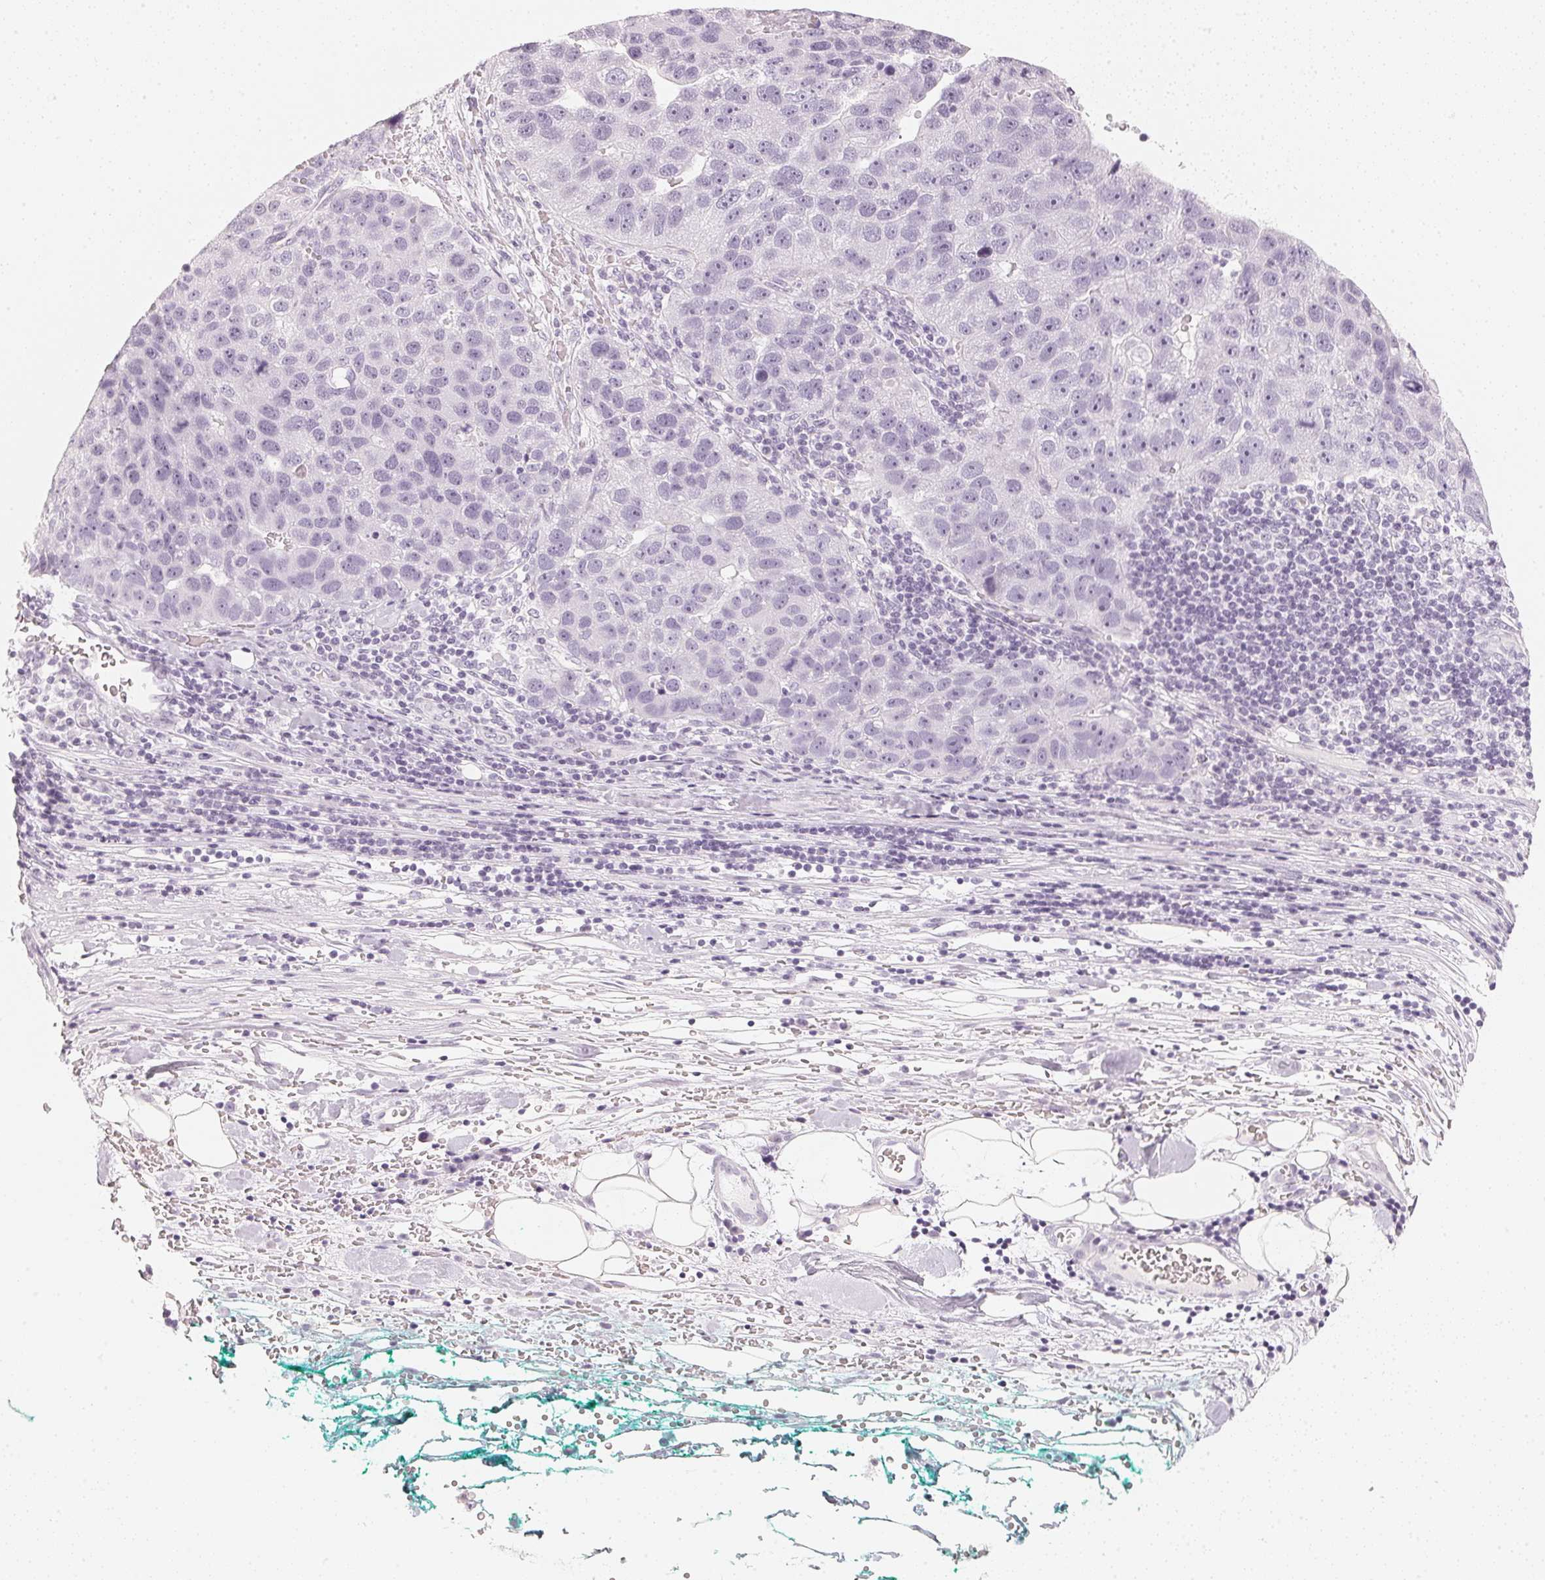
{"staining": {"intensity": "negative", "quantity": "none", "location": "none"}, "tissue": "pancreatic cancer", "cell_type": "Tumor cells", "image_type": "cancer", "snomed": [{"axis": "morphology", "description": "Adenocarcinoma, NOS"}, {"axis": "topography", "description": "Pancreas"}], "caption": "Human pancreatic adenocarcinoma stained for a protein using immunohistochemistry (IHC) shows no positivity in tumor cells.", "gene": "SLC22A8", "patient": {"sex": "female", "age": 61}}